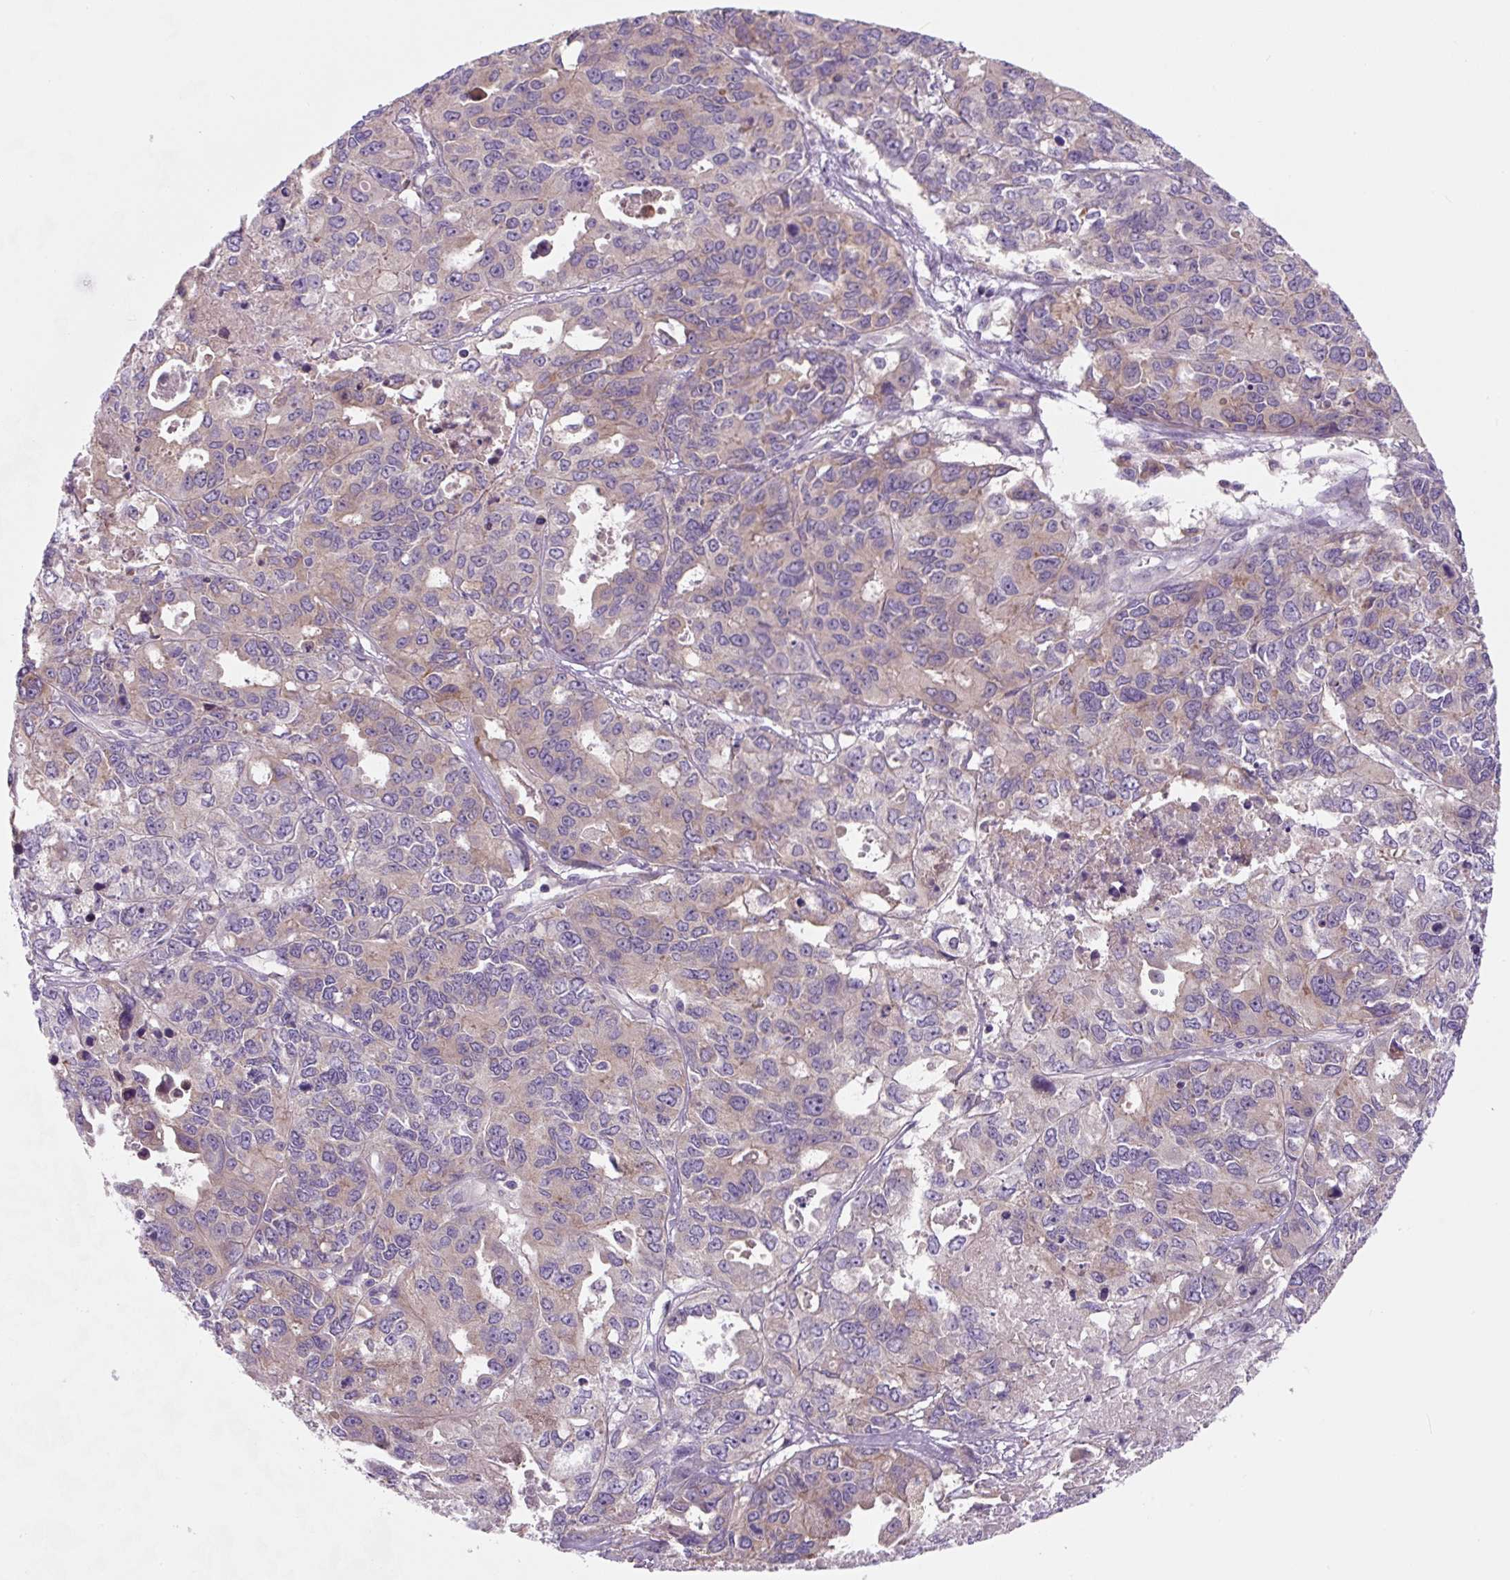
{"staining": {"intensity": "weak", "quantity": "25%-75%", "location": "cytoplasmic/membranous"}, "tissue": "endometrial cancer", "cell_type": "Tumor cells", "image_type": "cancer", "snomed": [{"axis": "morphology", "description": "Adenocarcinoma, NOS"}, {"axis": "topography", "description": "Uterus"}], "caption": "This is an image of IHC staining of endometrial cancer, which shows weak staining in the cytoplasmic/membranous of tumor cells.", "gene": "FZD5", "patient": {"sex": "female", "age": 79}}